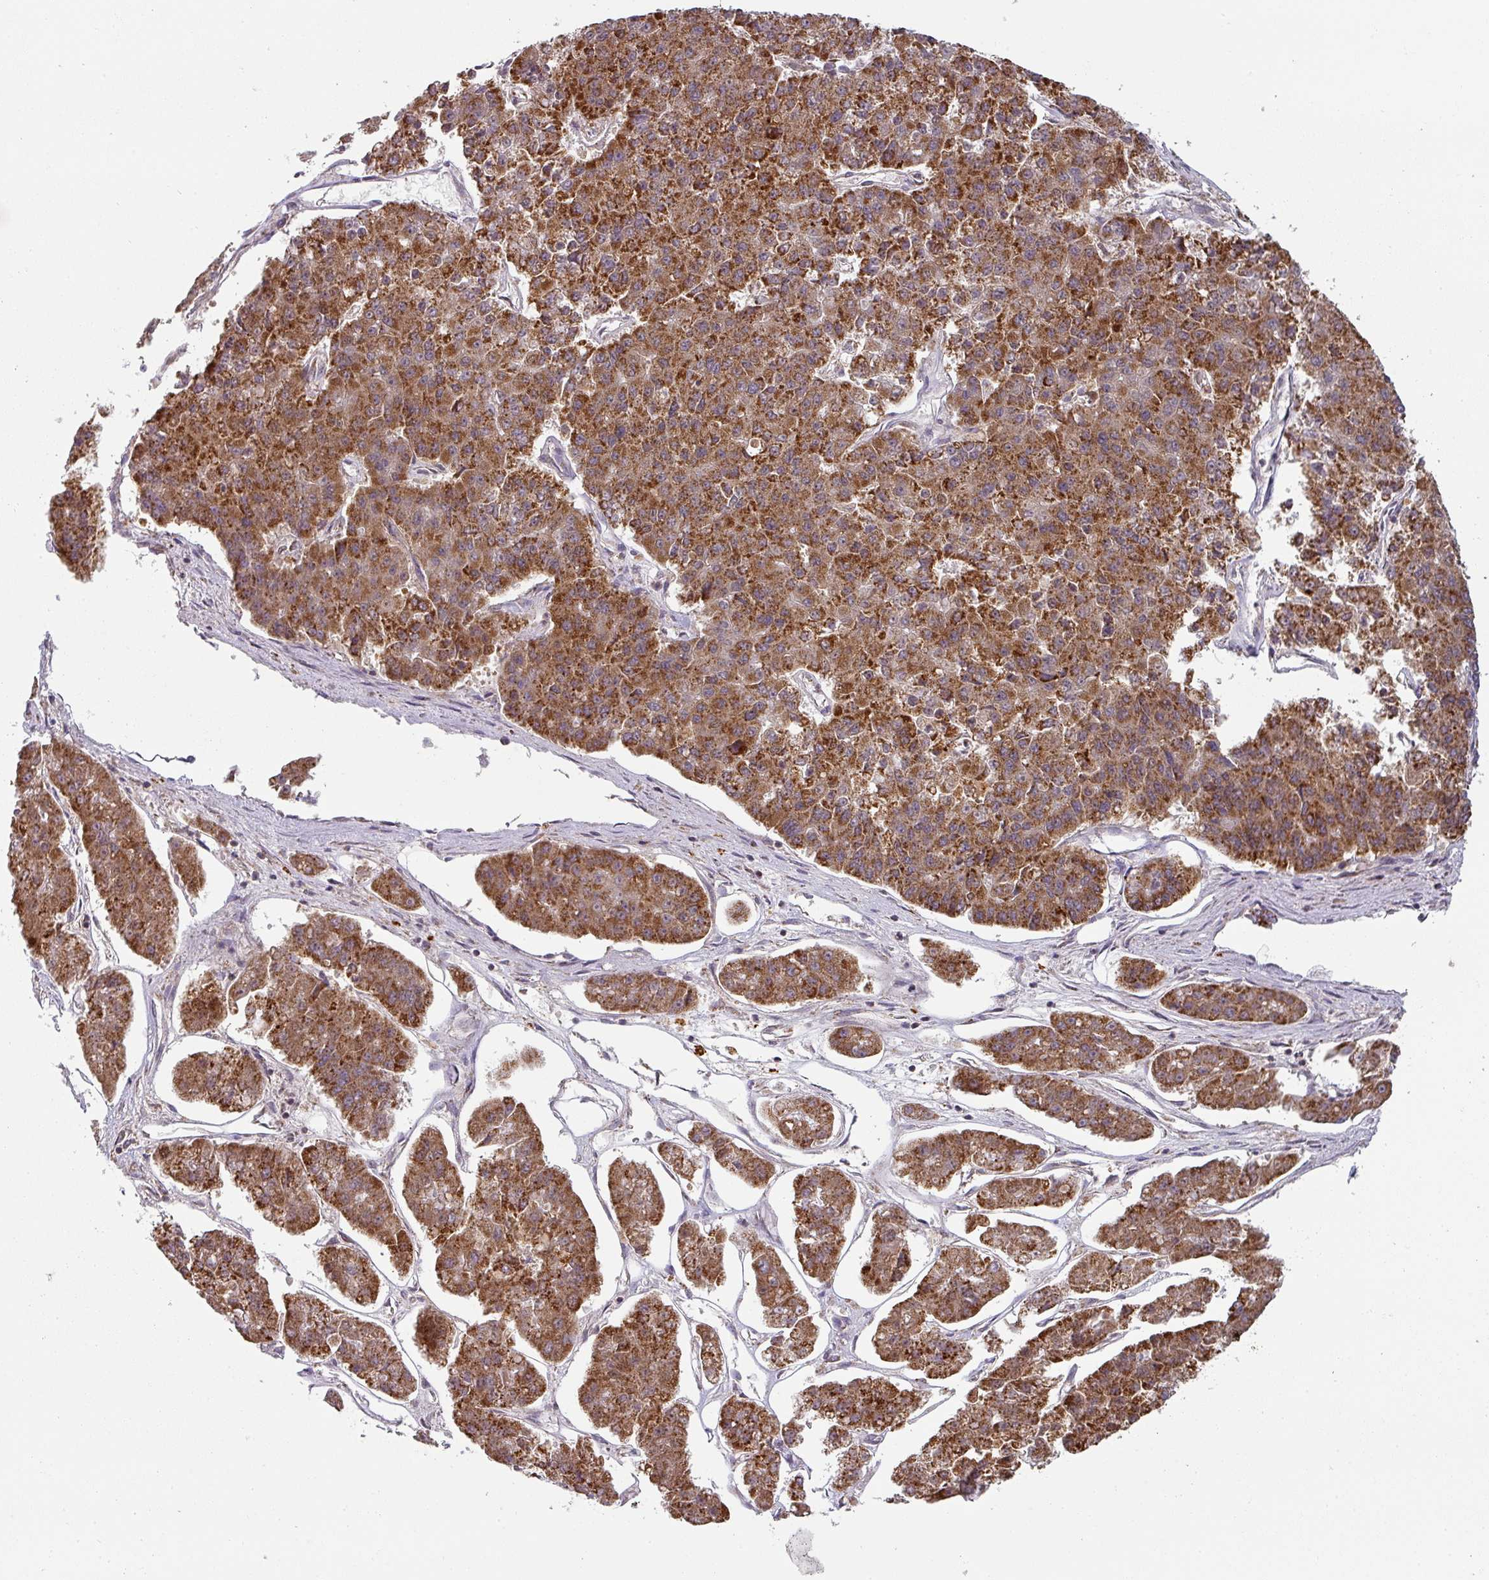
{"staining": {"intensity": "strong", "quantity": ">75%", "location": "cytoplasmic/membranous"}, "tissue": "pancreatic cancer", "cell_type": "Tumor cells", "image_type": "cancer", "snomed": [{"axis": "morphology", "description": "Adenocarcinoma, NOS"}, {"axis": "topography", "description": "Pancreas"}], "caption": "There is high levels of strong cytoplasmic/membranous positivity in tumor cells of pancreatic cancer, as demonstrated by immunohistochemical staining (brown color).", "gene": "MRPS16", "patient": {"sex": "male", "age": 50}}